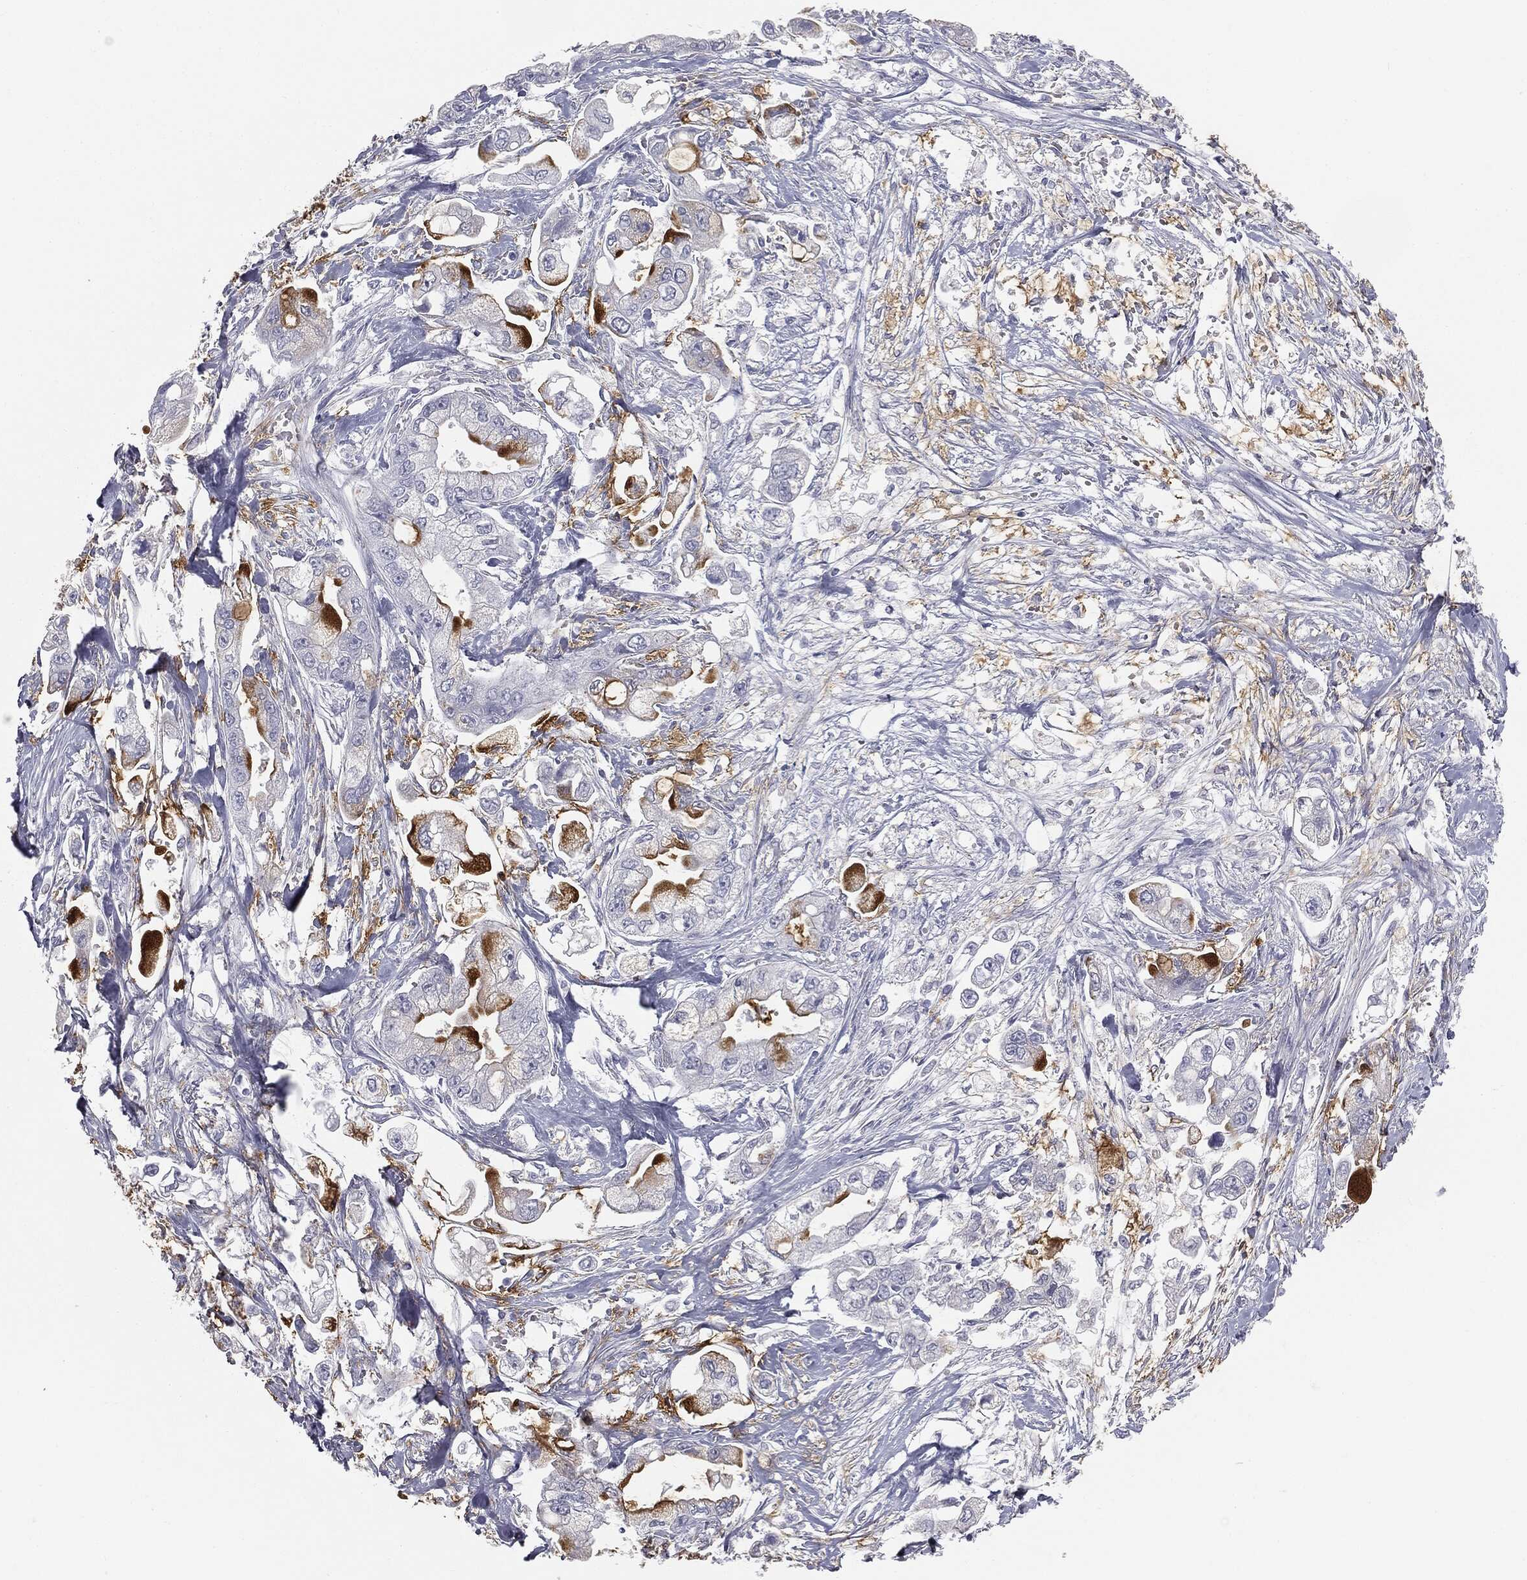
{"staining": {"intensity": "strong", "quantity": "<25%", "location": "cytoplasmic/membranous"}, "tissue": "stomach cancer", "cell_type": "Tumor cells", "image_type": "cancer", "snomed": [{"axis": "morphology", "description": "Adenocarcinoma, NOS"}, {"axis": "topography", "description": "Stomach"}], "caption": "A brown stain highlights strong cytoplasmic/membranous staining of a protein in stomach cancer tumor cells.", "gene": "MUC5AC", "patient": {"sex": "male", "age": 62}}